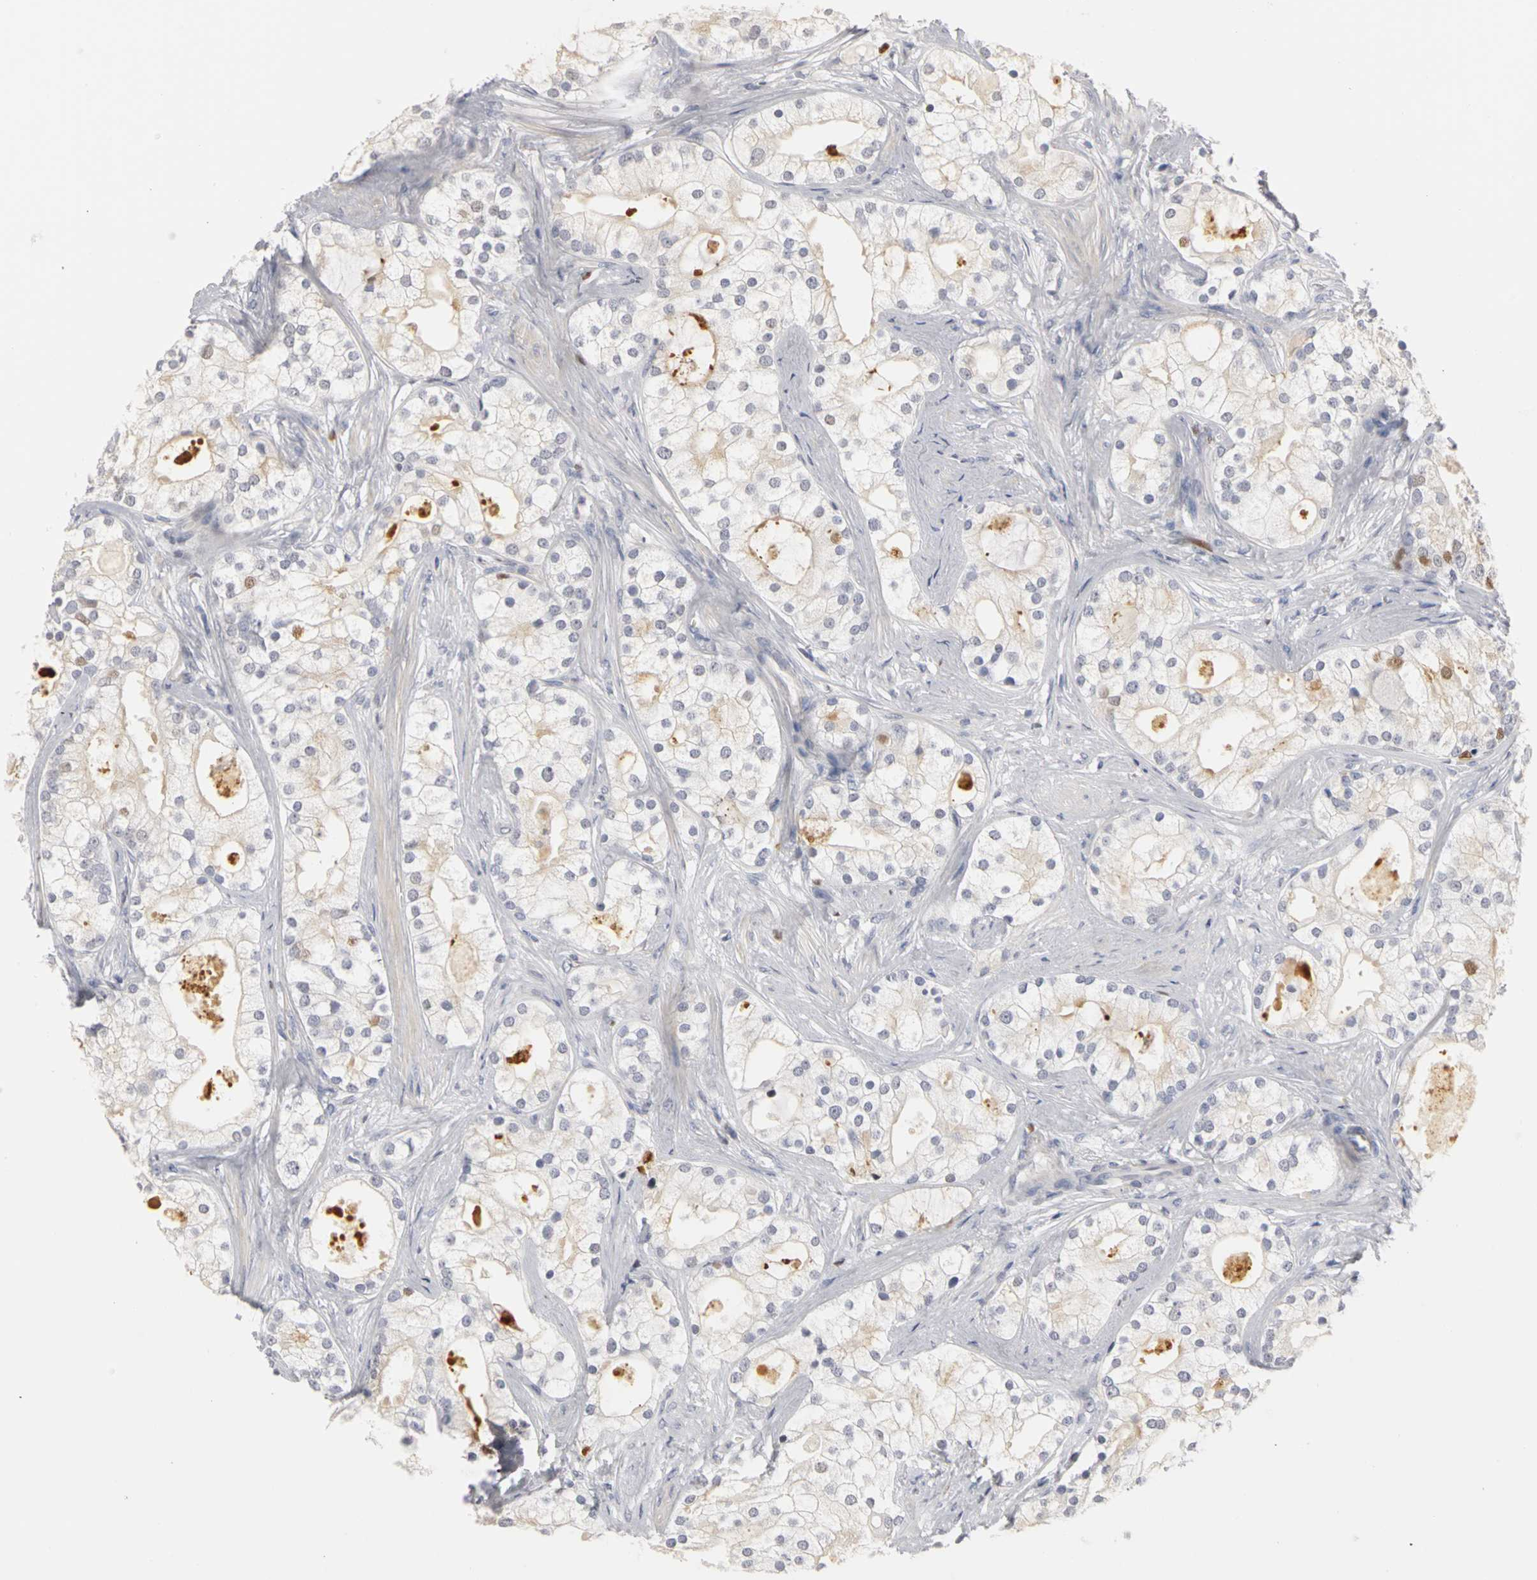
{"staining": {"intensity": "moderate", "quantity": "<25%", "location": "nuclear"}, "tissue": "prostate cancer", "cell_type": "Tumor cells", "image_type": "cancer", "snomed": [{"axis": "morphology", "description": "Adenocarcinoma, Low grade"}, {"axis": "topography", "description": "Prostate"}], "caption": "Protein analysis of prostate cancer (low-grade adenocarcinoma) tissue displays moderate nuclear expression in approximately <25% of tumor cells. The staining is performed using DAB (3,3'-diaminobenzidine) brown chromogen to label protein expression. The nuclei are counter-stained blue using hematoxylin.", "gene": "MCM6", "patient": {"sex": "male", "age": 58}}